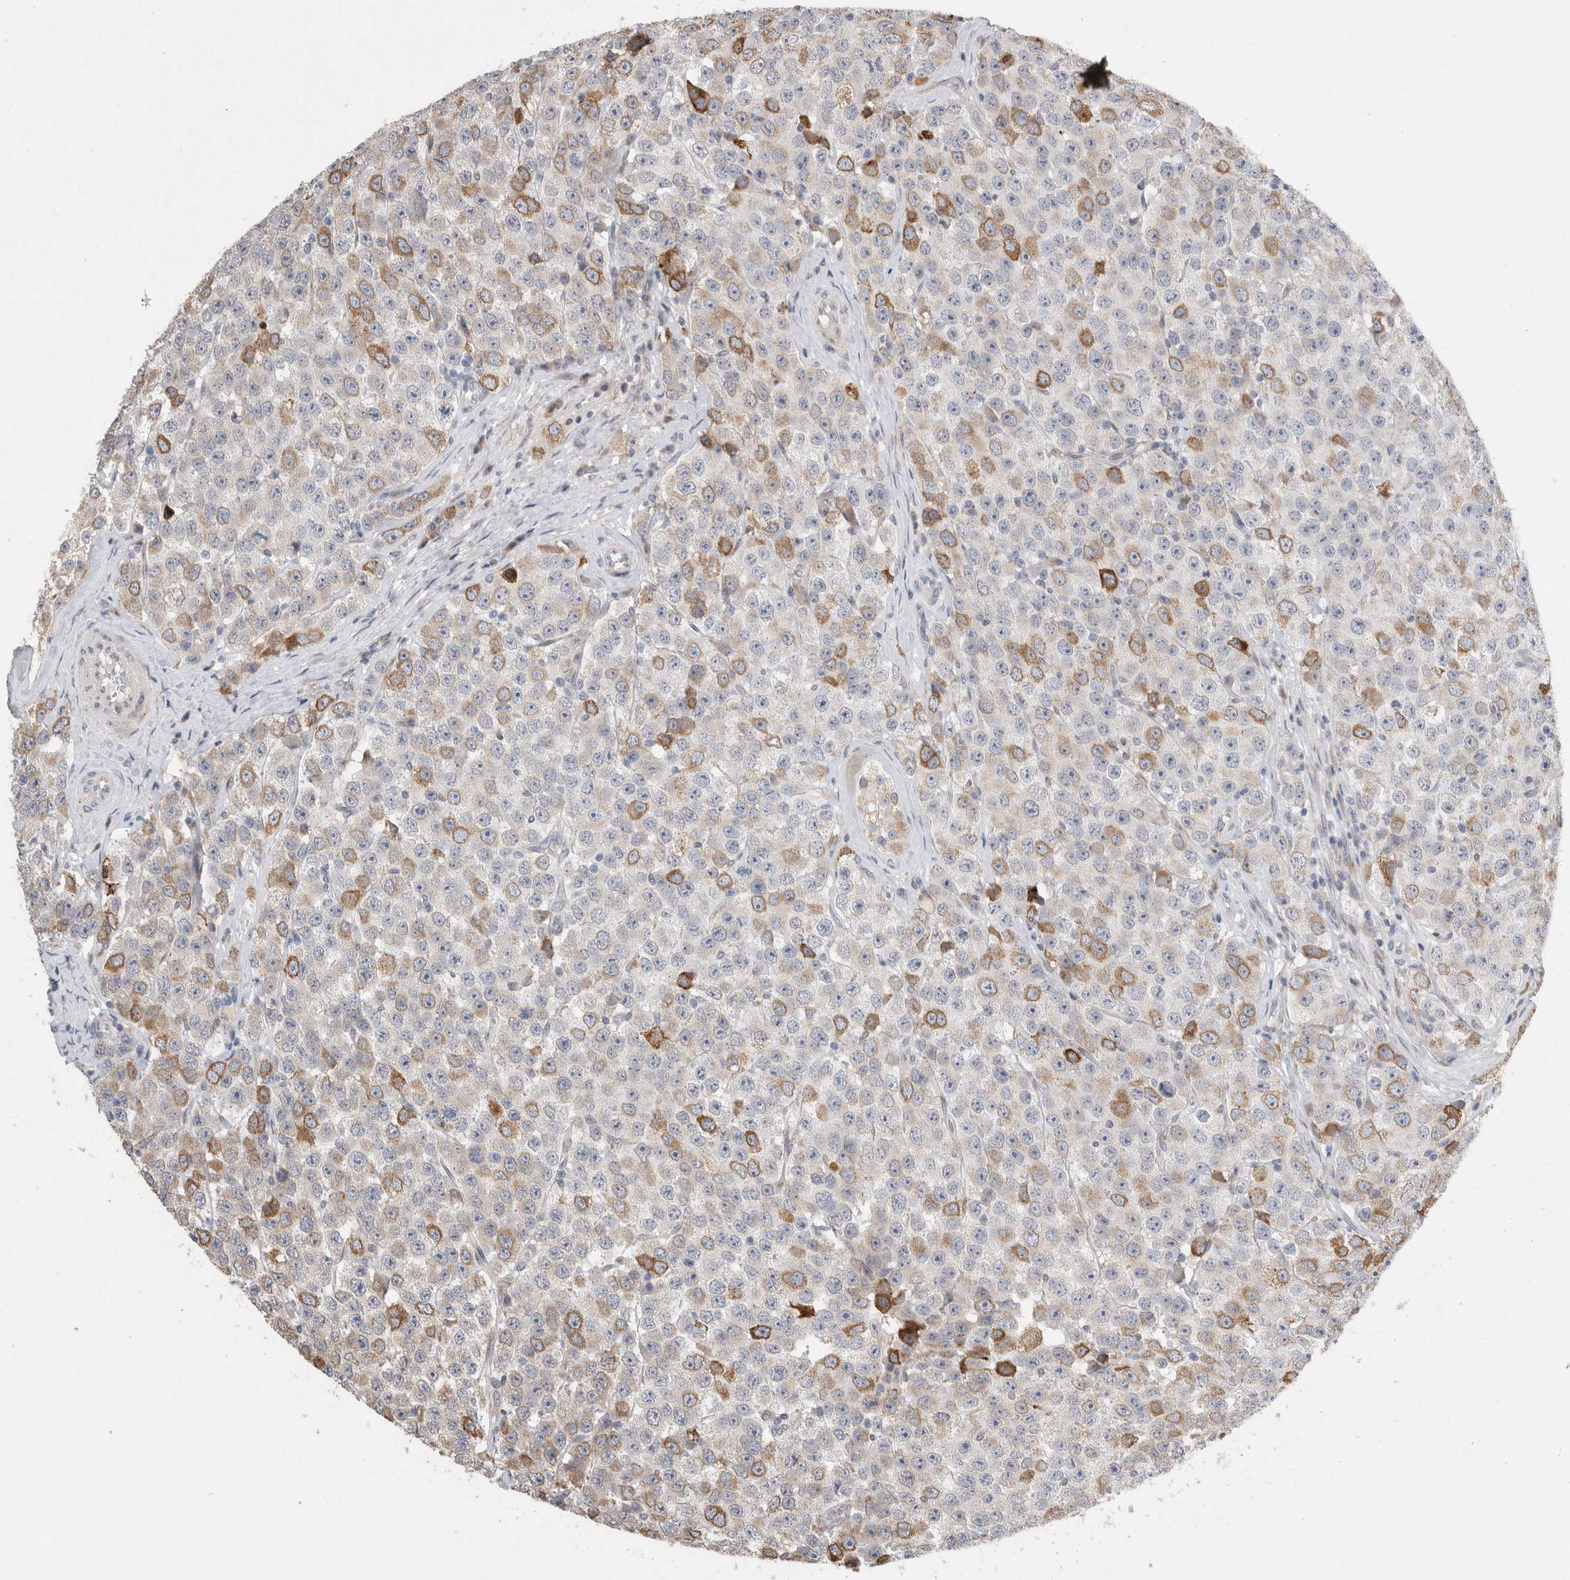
{"staining": {"intensity": "moderate", "quantity": "<25%", "location": "cytoplasmic/membranous"}, "tissue": "testis cancer", "cell_type": "Tumor cells", "image_type": "cancer", "snomed": [{"axis": "morphology", "description": "Seminoma, NOS"}, {"axis": "morphology", "description": "Carcinoma, Embryonal, NOS"}, {"axis": "topography", "description": "Testis"}], "caption": "A micrograph of human testis cancer stained for a protein demonstrates moderate cytoplasmic/membranous brown staining in tumor cells. Nuclei are stained in blue.", "gene": "TRMT9B", "patient": {"sex": "male", "age": 28}}